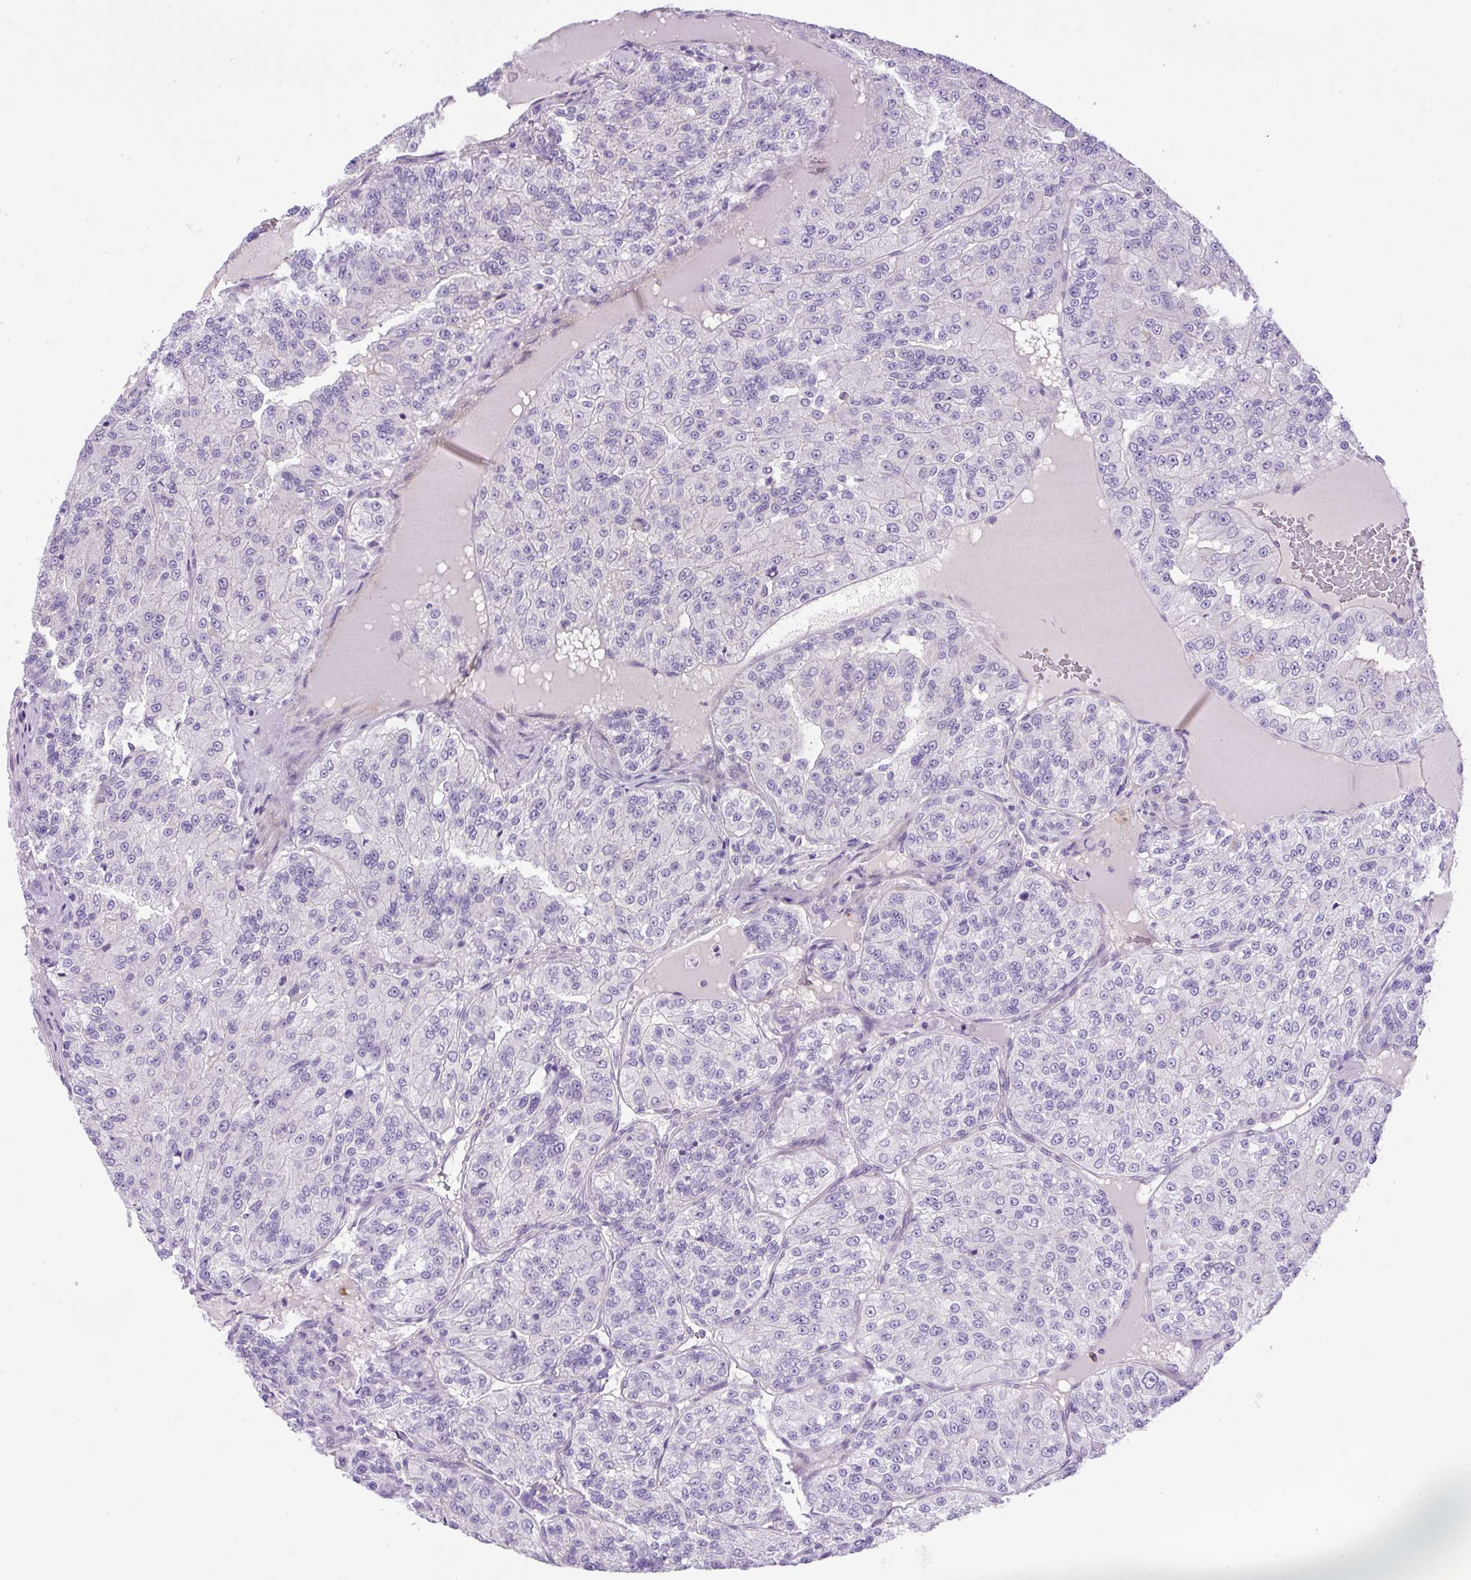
{"staining": {"intensity": "negative", "quantity": "none", "location": "none"}, "tissue": "renal cancer", "cell_type": "Tumor cells", "image_type": "cancer", "snomed": [{"axis": "morphology", "description": "Adenocarcinoma, NOS"}, {"axis": "topography", "description": "Kidney"}], "caption": "The IHC histopathology image has no significant positivity in tumor cells of renal cancer tissue.", "gene": "VWA7", "patient": {"sex": "female", "age": 63}}